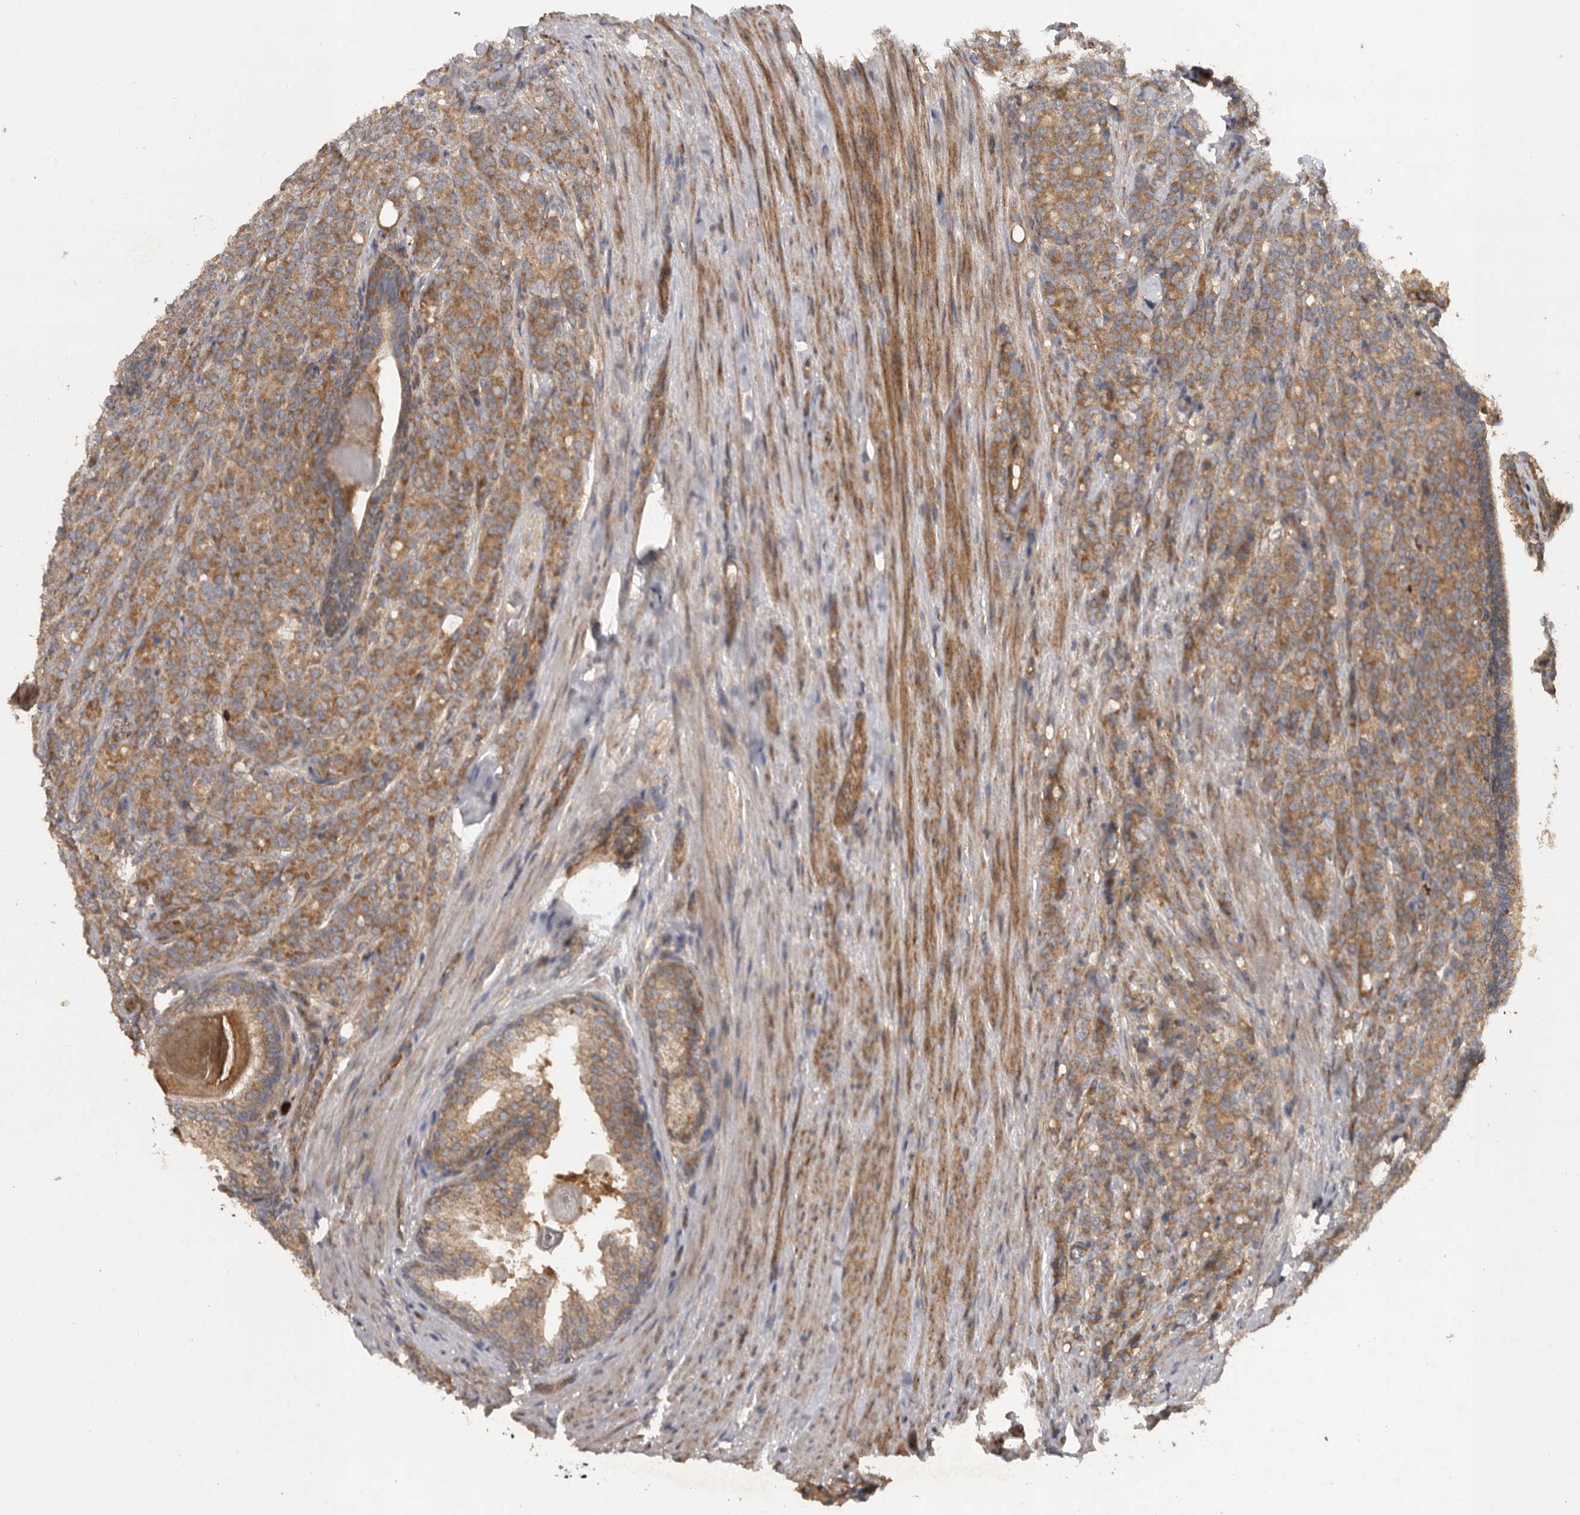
{"staining": {"intensity": "moderate", "quantity": ">75%", "location": "cytoplasmic/membranous"}, "tissue": "prostate cancer", "cell_type": "Tumor cells", "image_type": "cancer", "snomed": [{"axis": "morphology", "description": "Adenocarcinoma, High grade"}, {"axis": "topography", "description": "Prostate"}], "caption": "Prostate adenocarcinoma (high-grade) was stained to show a protein in brown. There is medium levels of moderate cytoplasmic/membranous positivity in about >75% of tumor cells.", "gene": "PODXL2", "patient": {"sex": "male", "age": 62}}